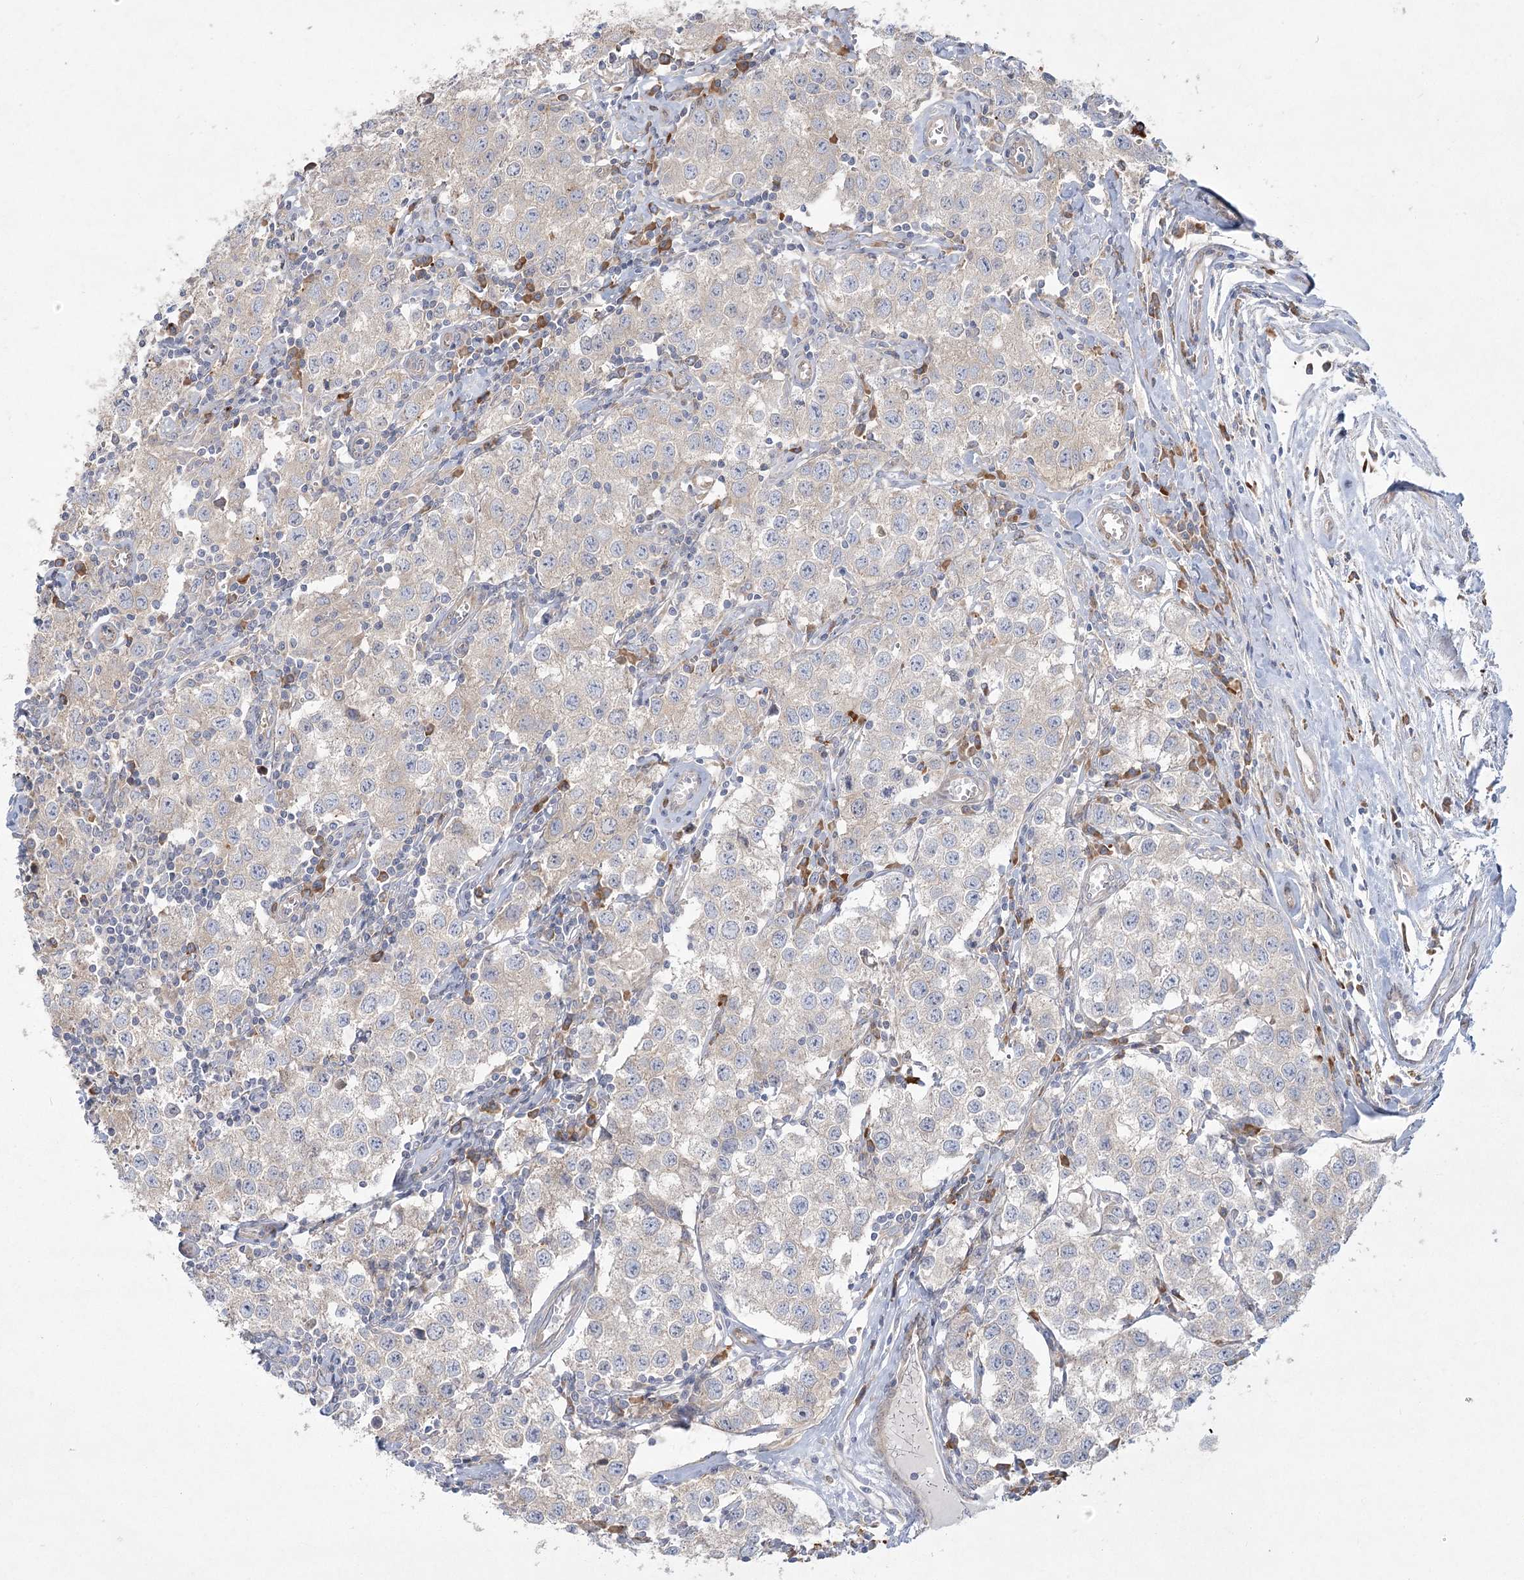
{"staining": {"intensity": "negative", "quantity": "none", "location": "none"}, "tissue": "testis cancer", "cell_type": "Tumor cells", "image_type": "cancer", "snomed": [{"axis": "morphology", "description": "Seminoma, NOS"}, {"axis": "morphology", "description": "Carcinoma, Embryonal, NOS"}, {"axis": "topography", "description": "Testis"}], "caption": "Protein analysis of testis seminoma reveals no significant staining in tumor cells.", "gene": "CAMTA1", "patient": {"sex": "male", "age": 43}}